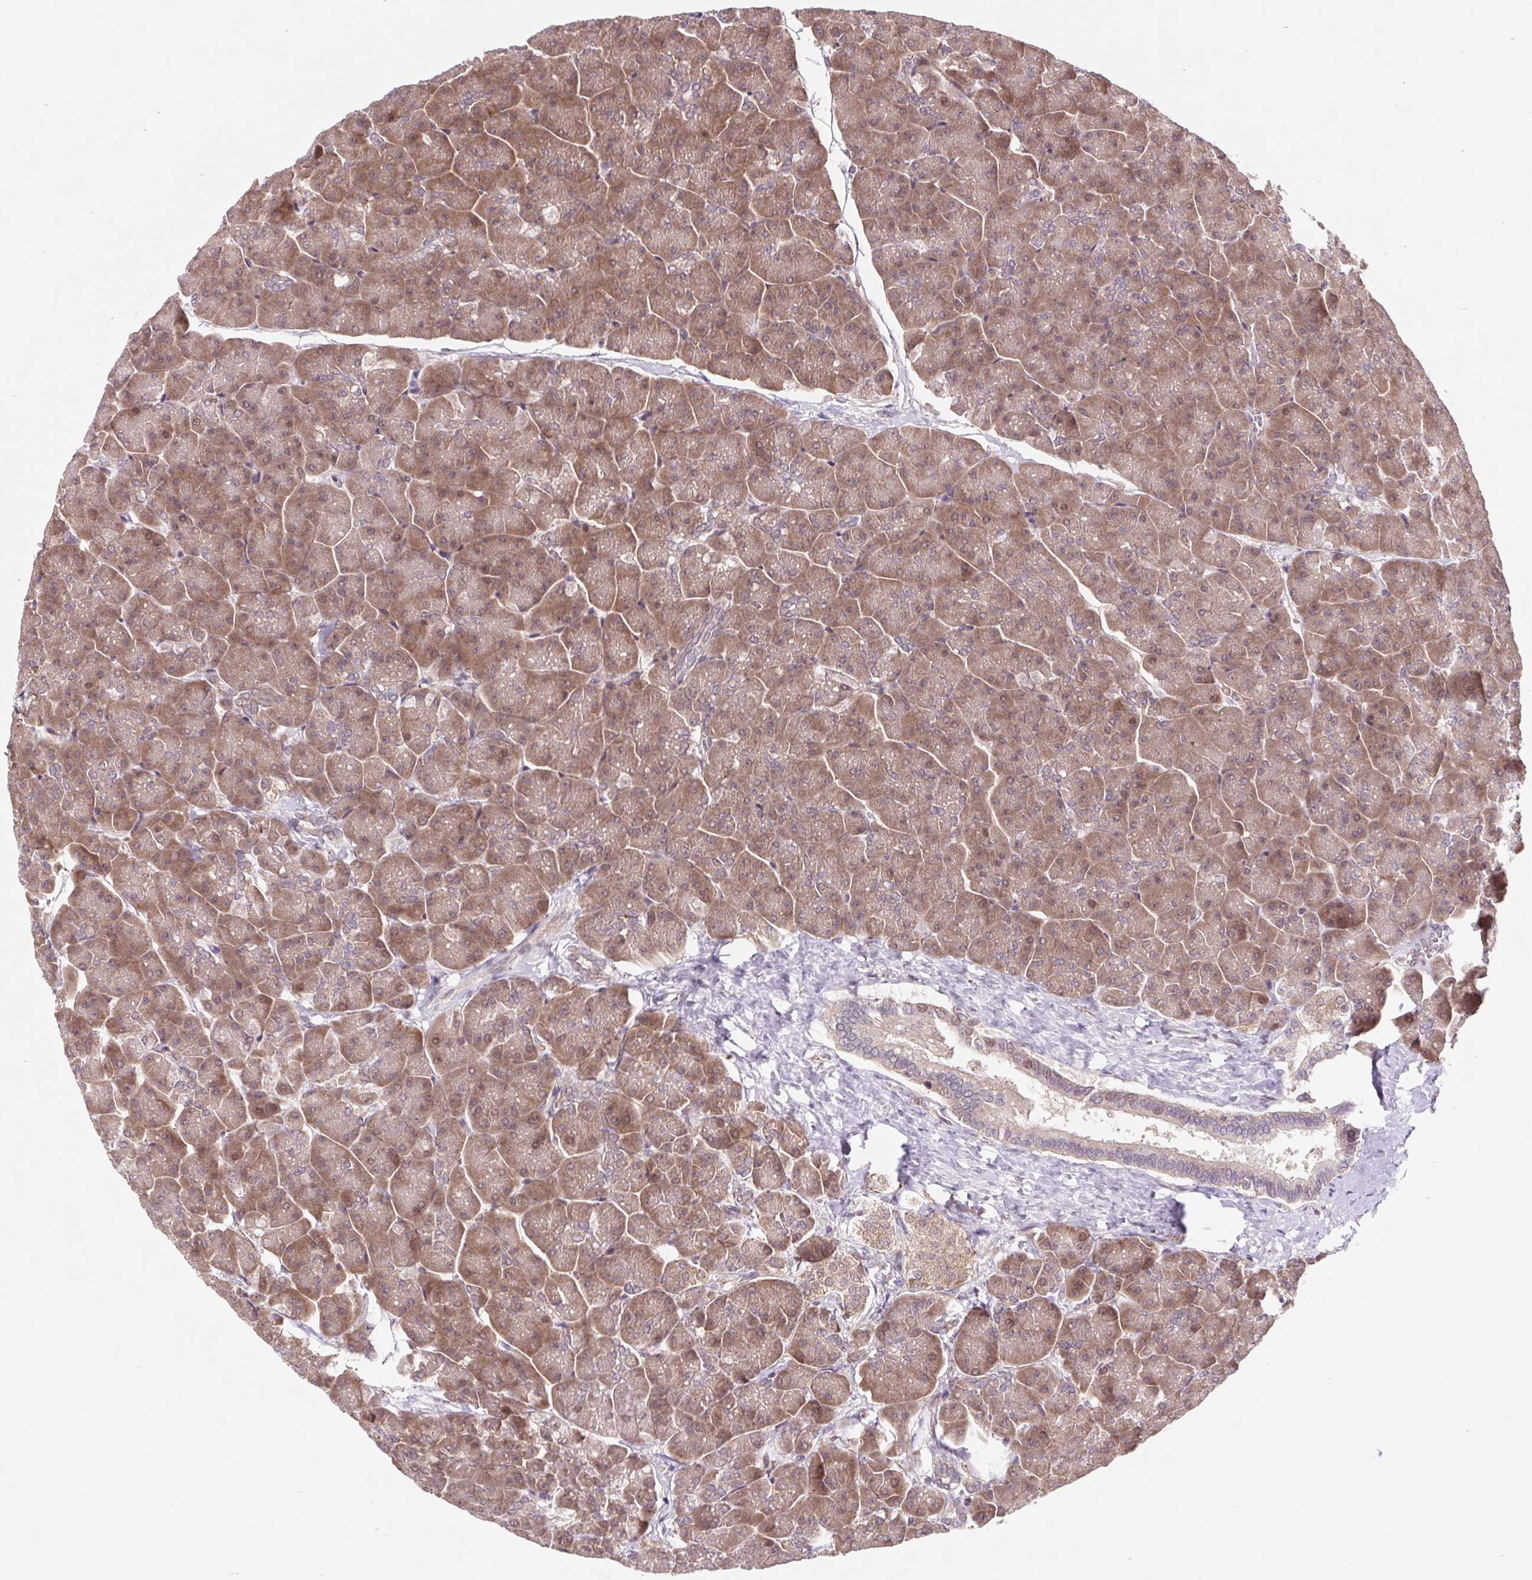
{"staining": {"intensity": "moderate", "quantity": ">75%", "location": "cytoplasmic/membranous"}, "tissue": "pancreas", "cell_type": "Exocrine glandular cells", "image_type": "normal", "snomed": [{"axis": "morphology", "description": "Normal tissue, NOS"}, {"axis": "topography", "description": "Pancreas"}, {"axis": "topography", "description": "Peripheral nerve tissue"}], "caption": "IHC (DAB (3,3'-diaminobenzidine)) staining of normal pancreas reveals moderate cytoplasmic/membranous protein positivity in about >75% of exocrine glandular cells. The protein of interest is shown in brown color, while the nuclei are stained blue.", "gene": "HFE", "patient": {"sex": "male", "age": 54}}